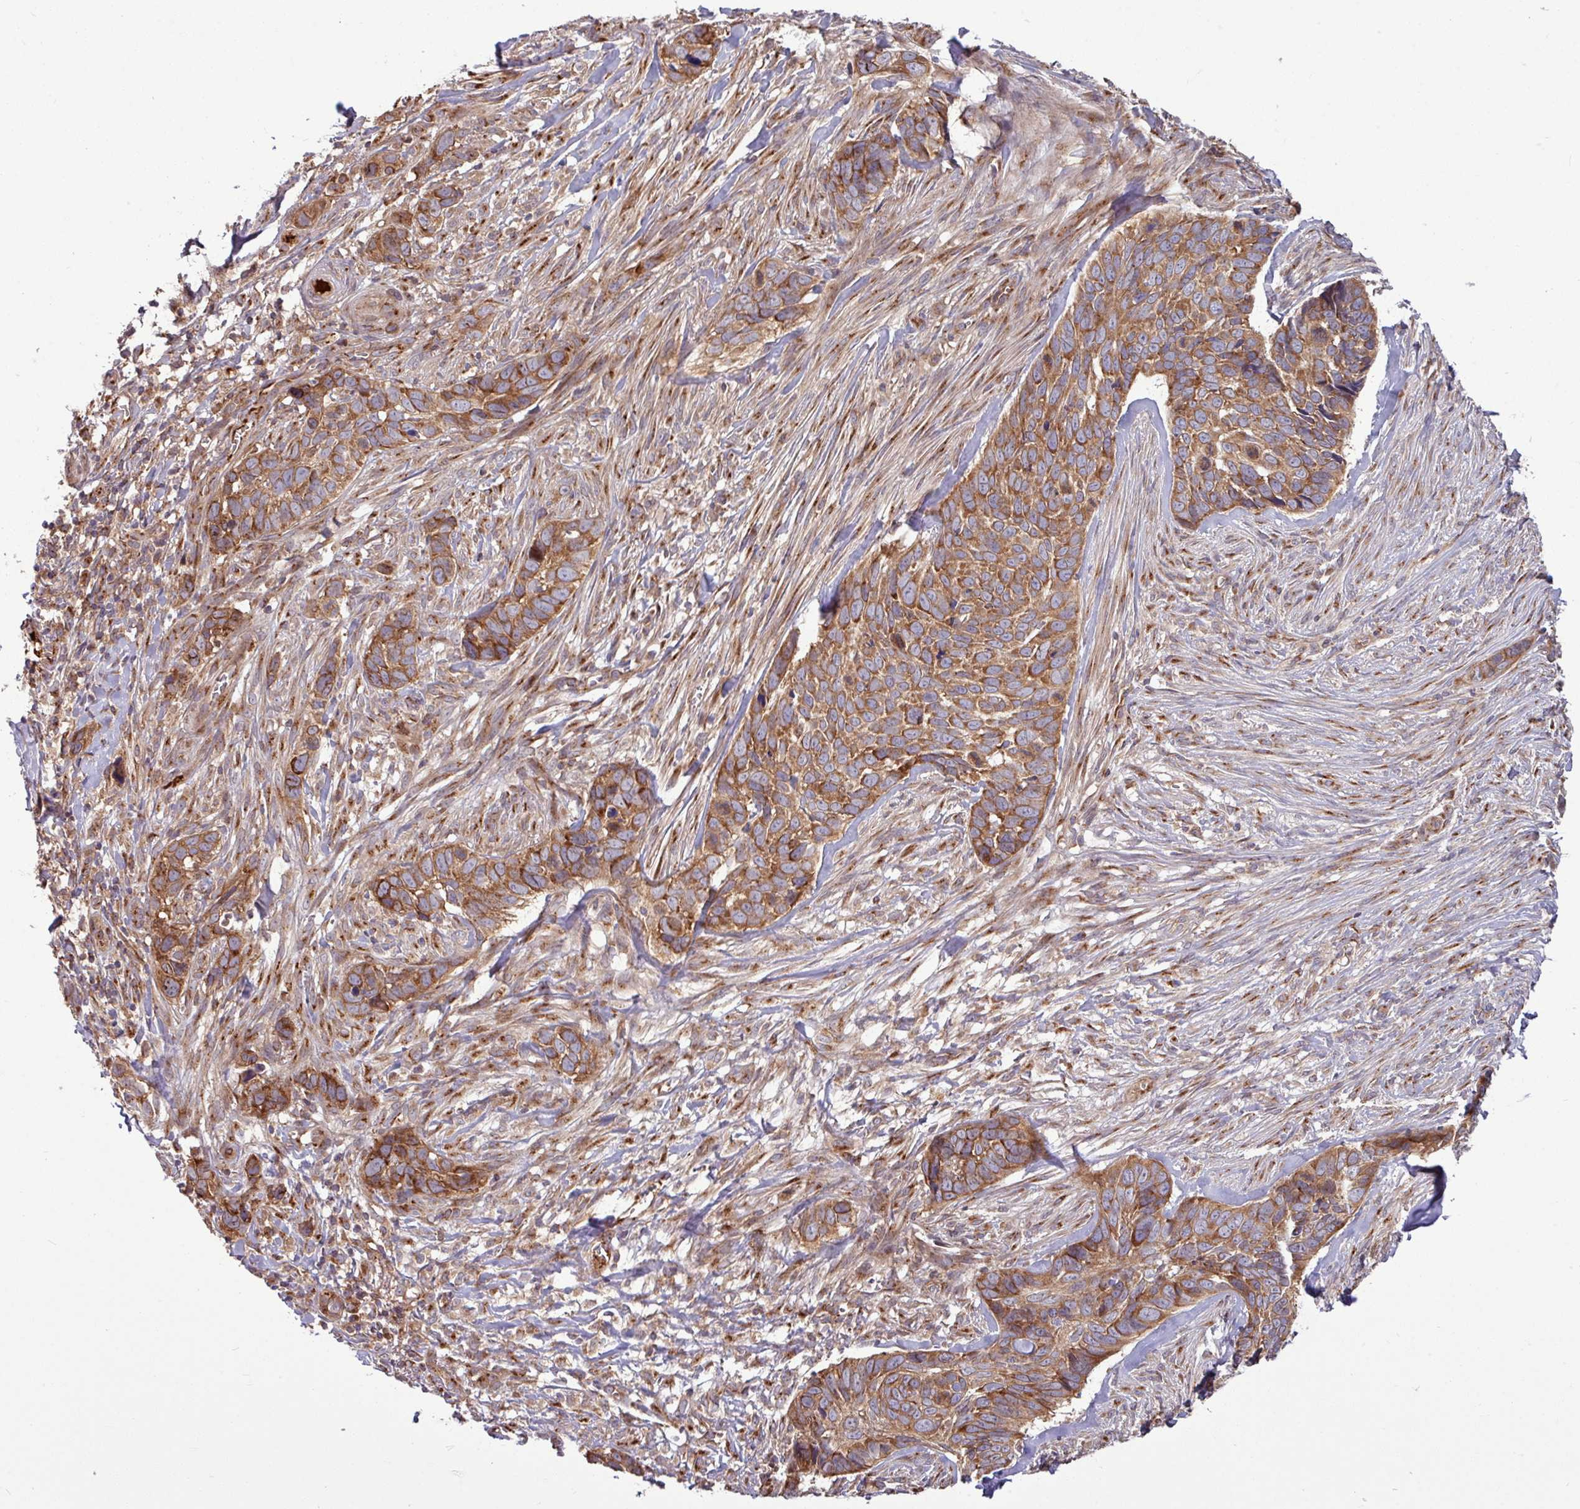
{"staining": {"intensity": "moderate", "quantity": ">75%", "location": "cytoplasmic/membranous"}, "tissue": "skin cancer", "cell_type": "Tumor cells", "image_type": "cancer", "snomed": [{"axis": "morphology", "description": "Basal cell carcinoma"}, {"axis": "topography", "description": "Skin"}], "caption": "This image reveals immunohistochemistry (IHC) staining of skin cancer, with medium moderate cytoplasmic/membranous staining in approximately >75% of tumor cells.", "gene": "LSM12", "patient": {"sex": "female", "age": 82}}